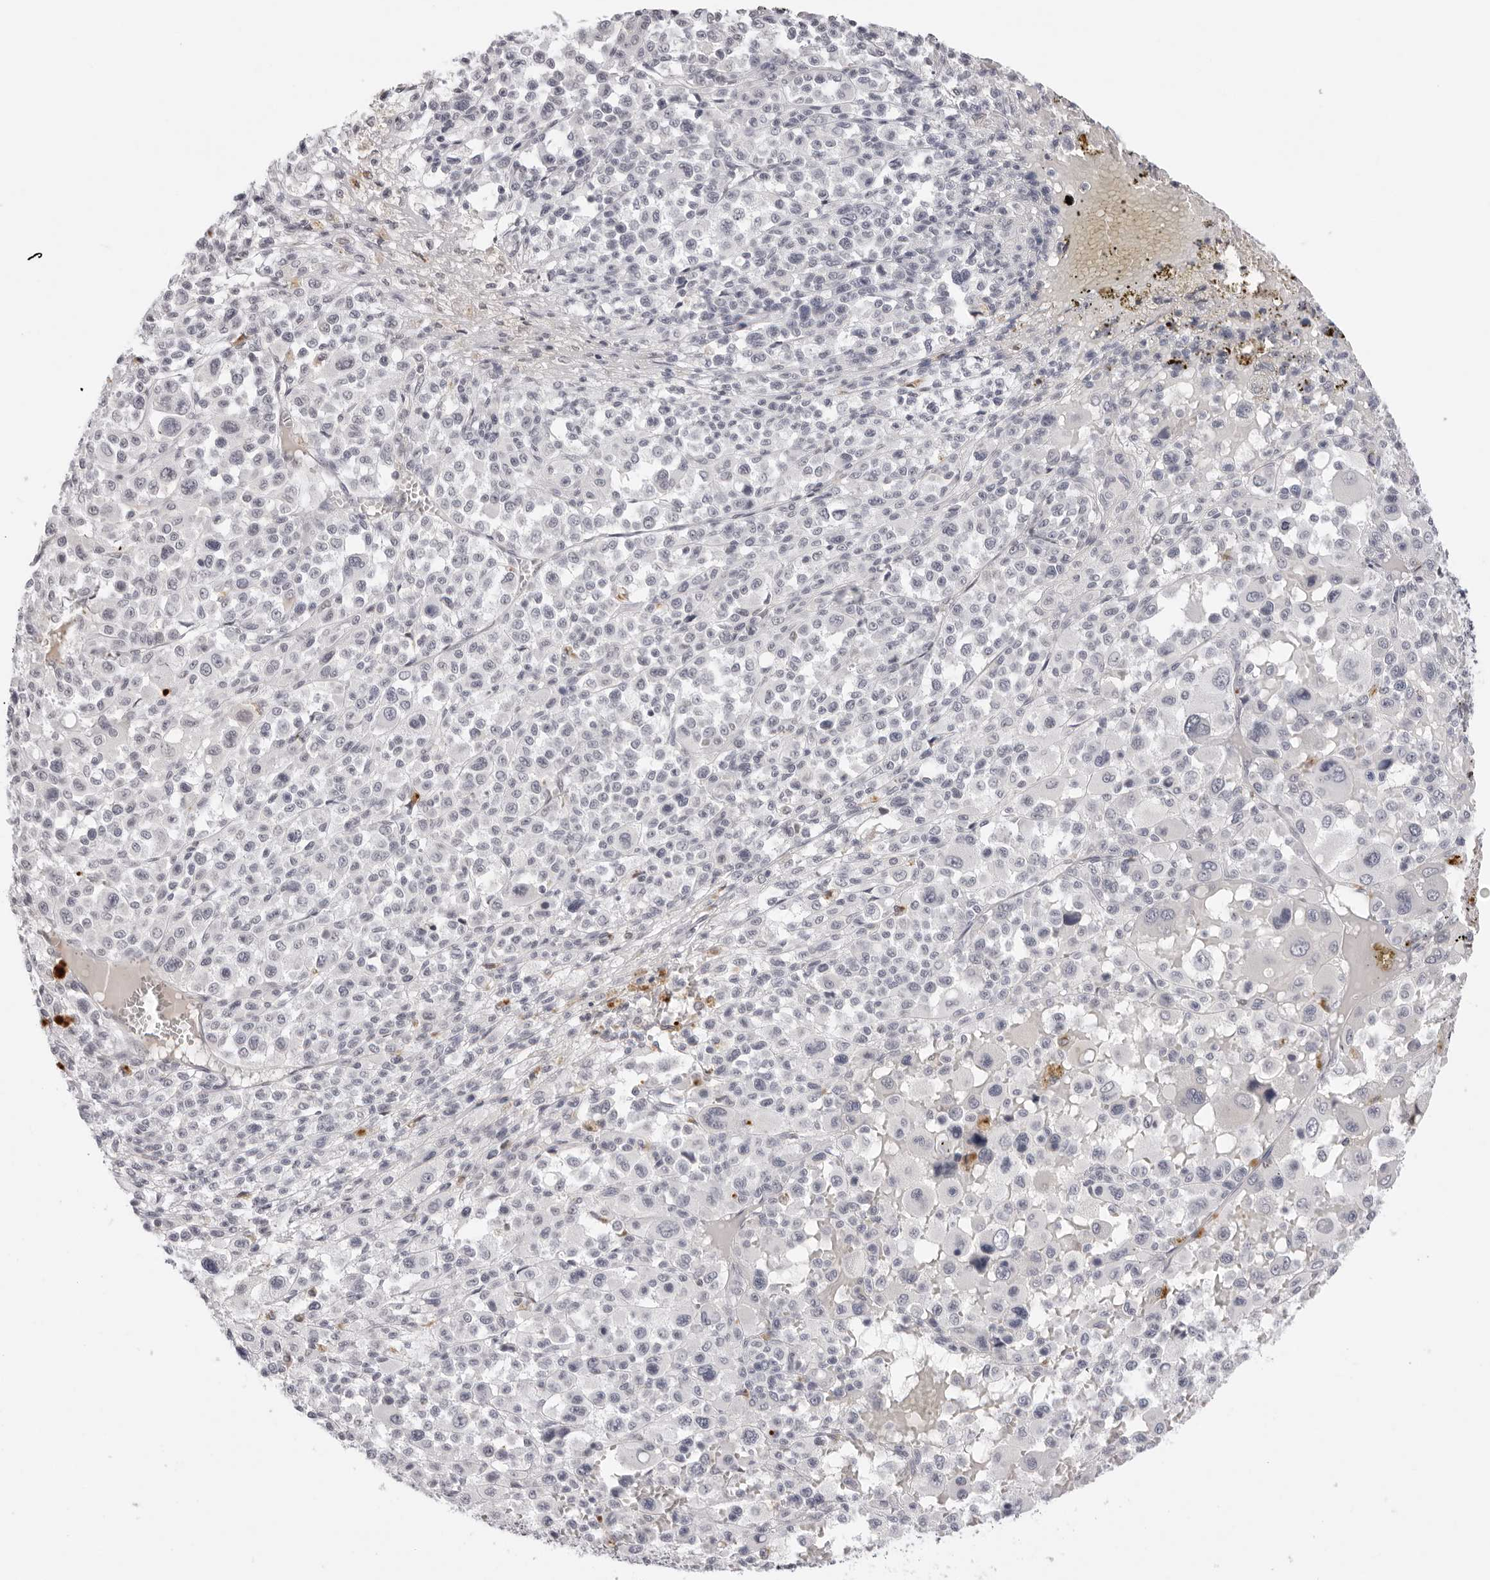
{"staining": {"intensity": "negative", "quantity": "none", "location": "none"}, "tissue": "melanoma", "cell_type": "Tumor cells", "image_type": "cancer", "snomed": [{"axis": "morphology", "description": "Malignant melanoma, Metastatic site"}, {"axis": "topography", "description": "Skin"}], "caption": "Tumor cells show no significant protein positivity in melanoma.", "gene": "STRADB", "patient": {"sex": "female", "age": 74}}